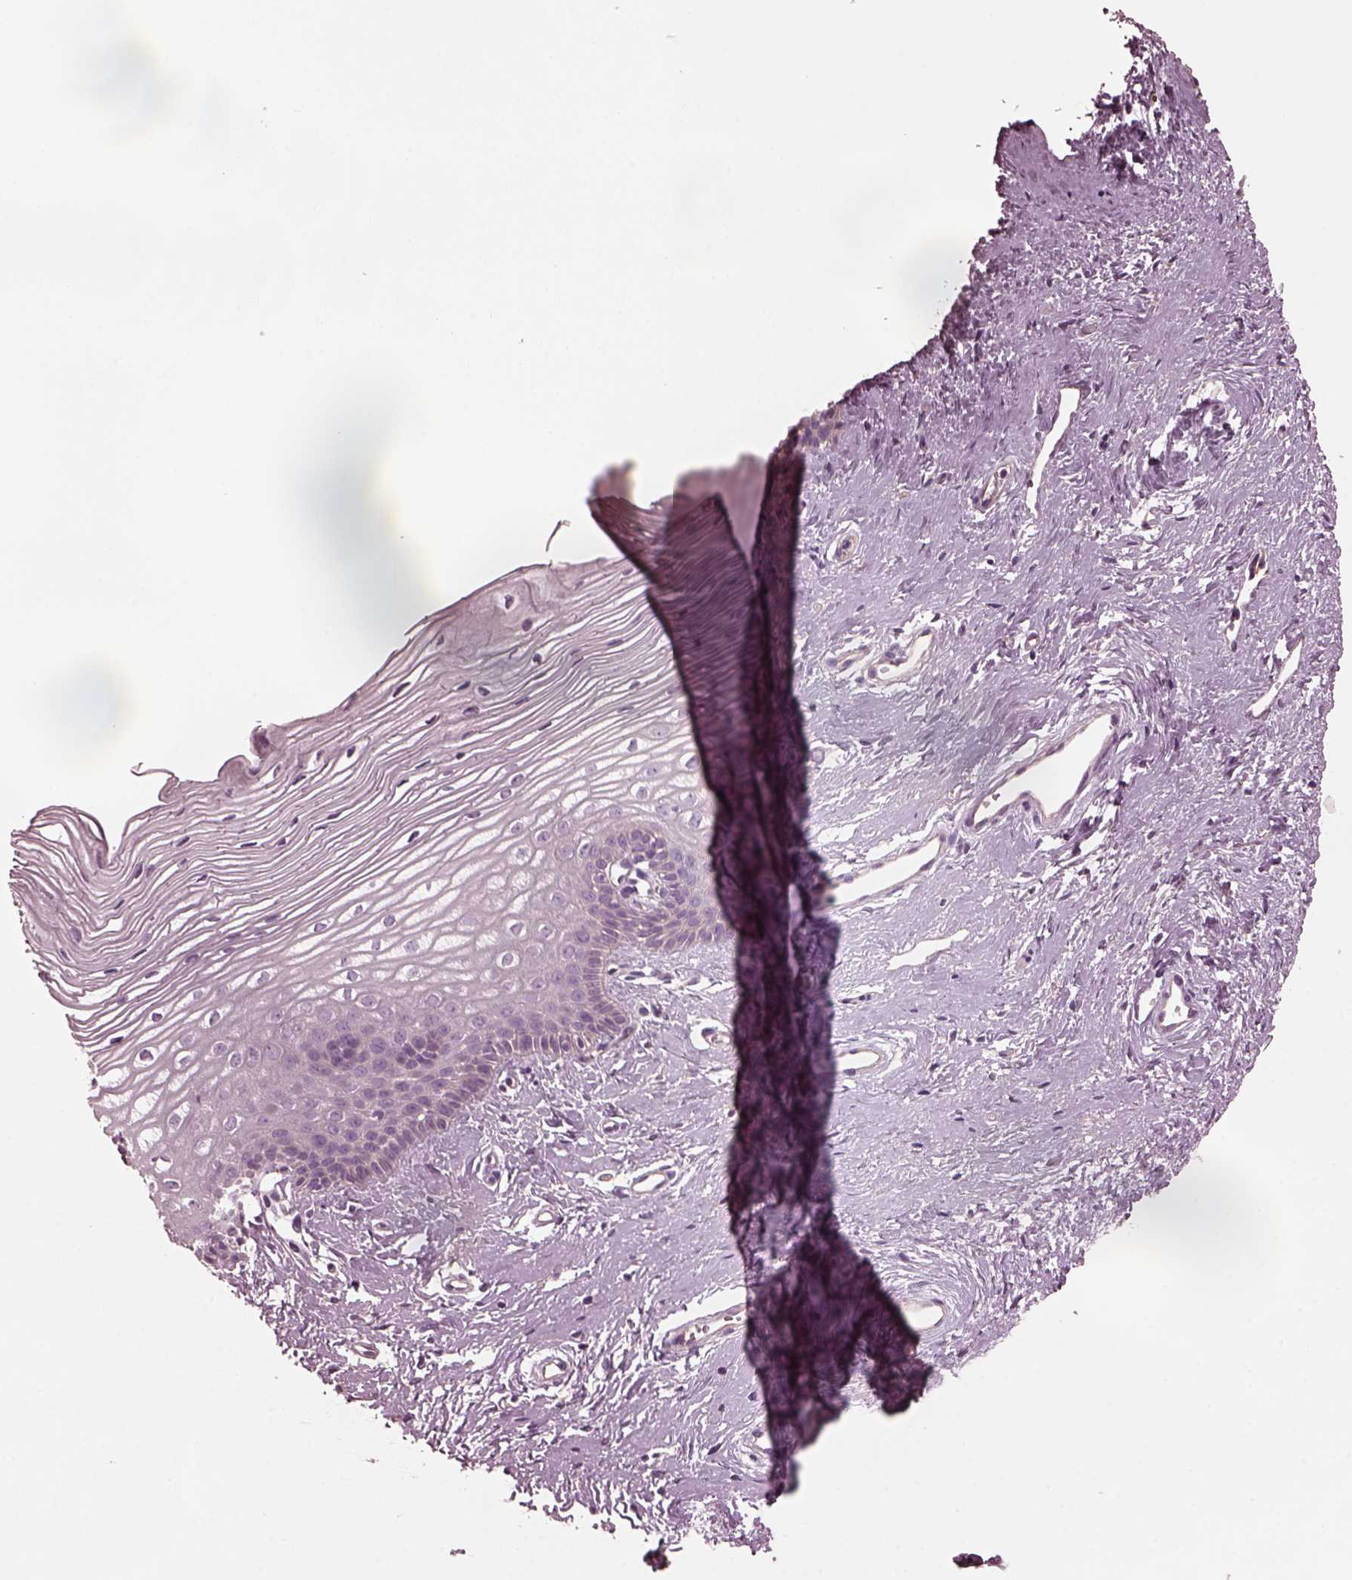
{"staining": {"intensity": "negative", "quantity": "none", "location": "none"}, "tissue": "cervix", "cell_type": "Squamous epithelial cells", "image_type": "normal", "snomed": [{"axis": "morphology", "description": "Normal tissue, NOS"}, {"axis": "topography", "description": "Cervix"}], "caption": "Photomicrograph shows no protein expression in squamous epithelial cells of unremarkable cervix.", "gene": "ODAD1", "patient": {"sex": "female", "age": 40}}